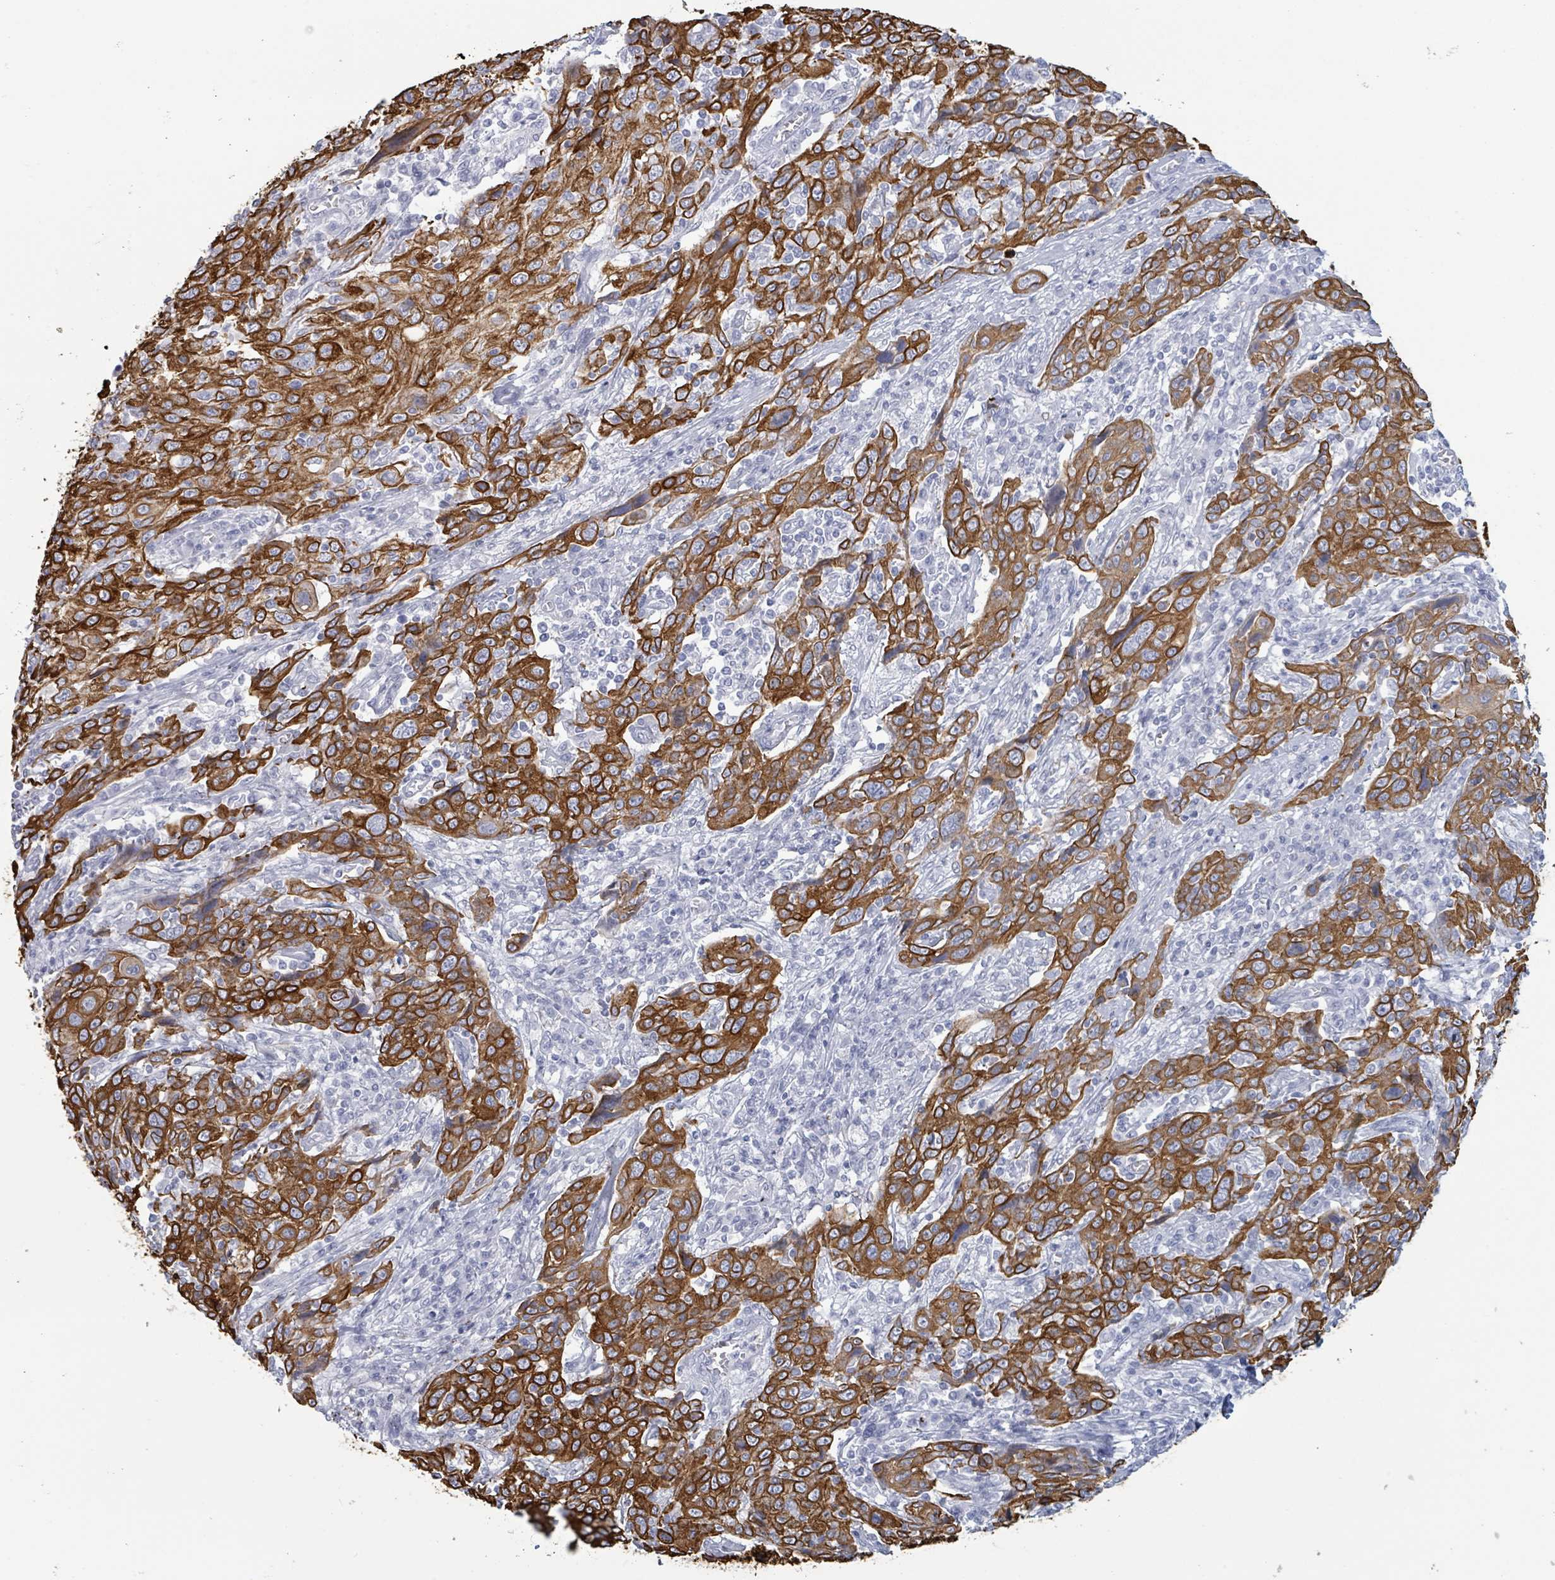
{"staining": {"intensity": "strong", "quantity": ">75%", "location": "cytoplasmic/membranous"}, "tissue": "cervical cancer", "cell_type": "Tumor cells", "image_type": "cancer", "snomed": [{"axis": "morphology", "description": "Squamous cell carcinoma, NOS"}, {"axis": "topography", "description": "Cervix"}], "caption": "A brown stain highlights strong cytoplasmic/membranous staining of a protein in squamous cell carcinoma (cervical) tumor cells.", "gene": "KRT8", "patient": {"sex": "female", "age": 46}}